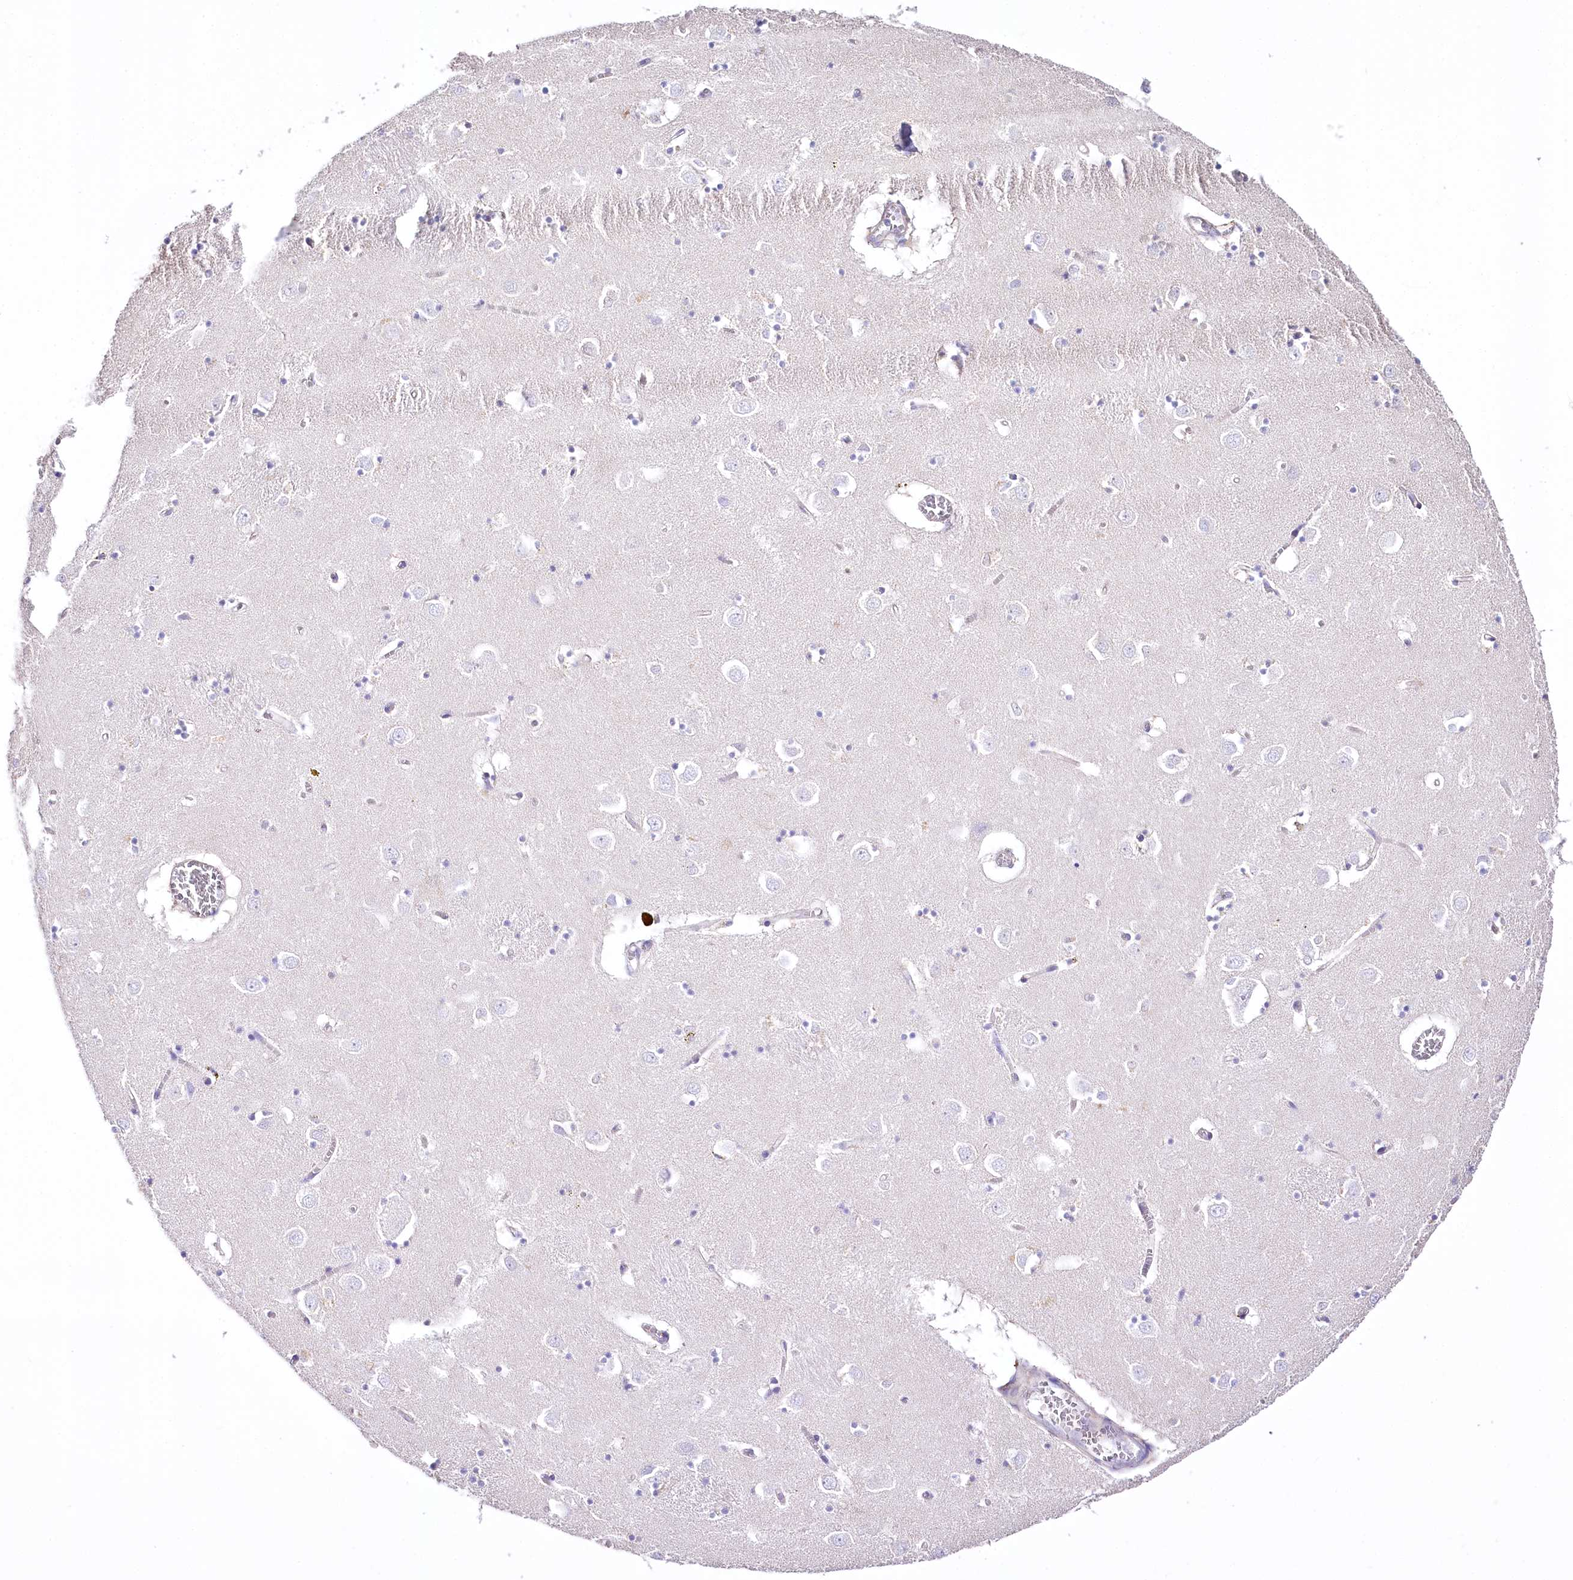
{"staining": {"intensity": "negative", "quantity": "none", "location": "none"}, "tissue": "caudate", "cell_type": "Glial cells", "image_type": "normal", "snomed": [{"axis": "morphology", "description": "Normal tissue, NOS"}, {"axis": "topography", "description": "Lateral ventricle wall"}], "caption": "The immunohistochemistry image has no significant expression in glial cells of caudate. (IHC, brightfield microscopy, high magnification).", "gene": "PTER", "patient": {"sex": "male", "age": 70}}